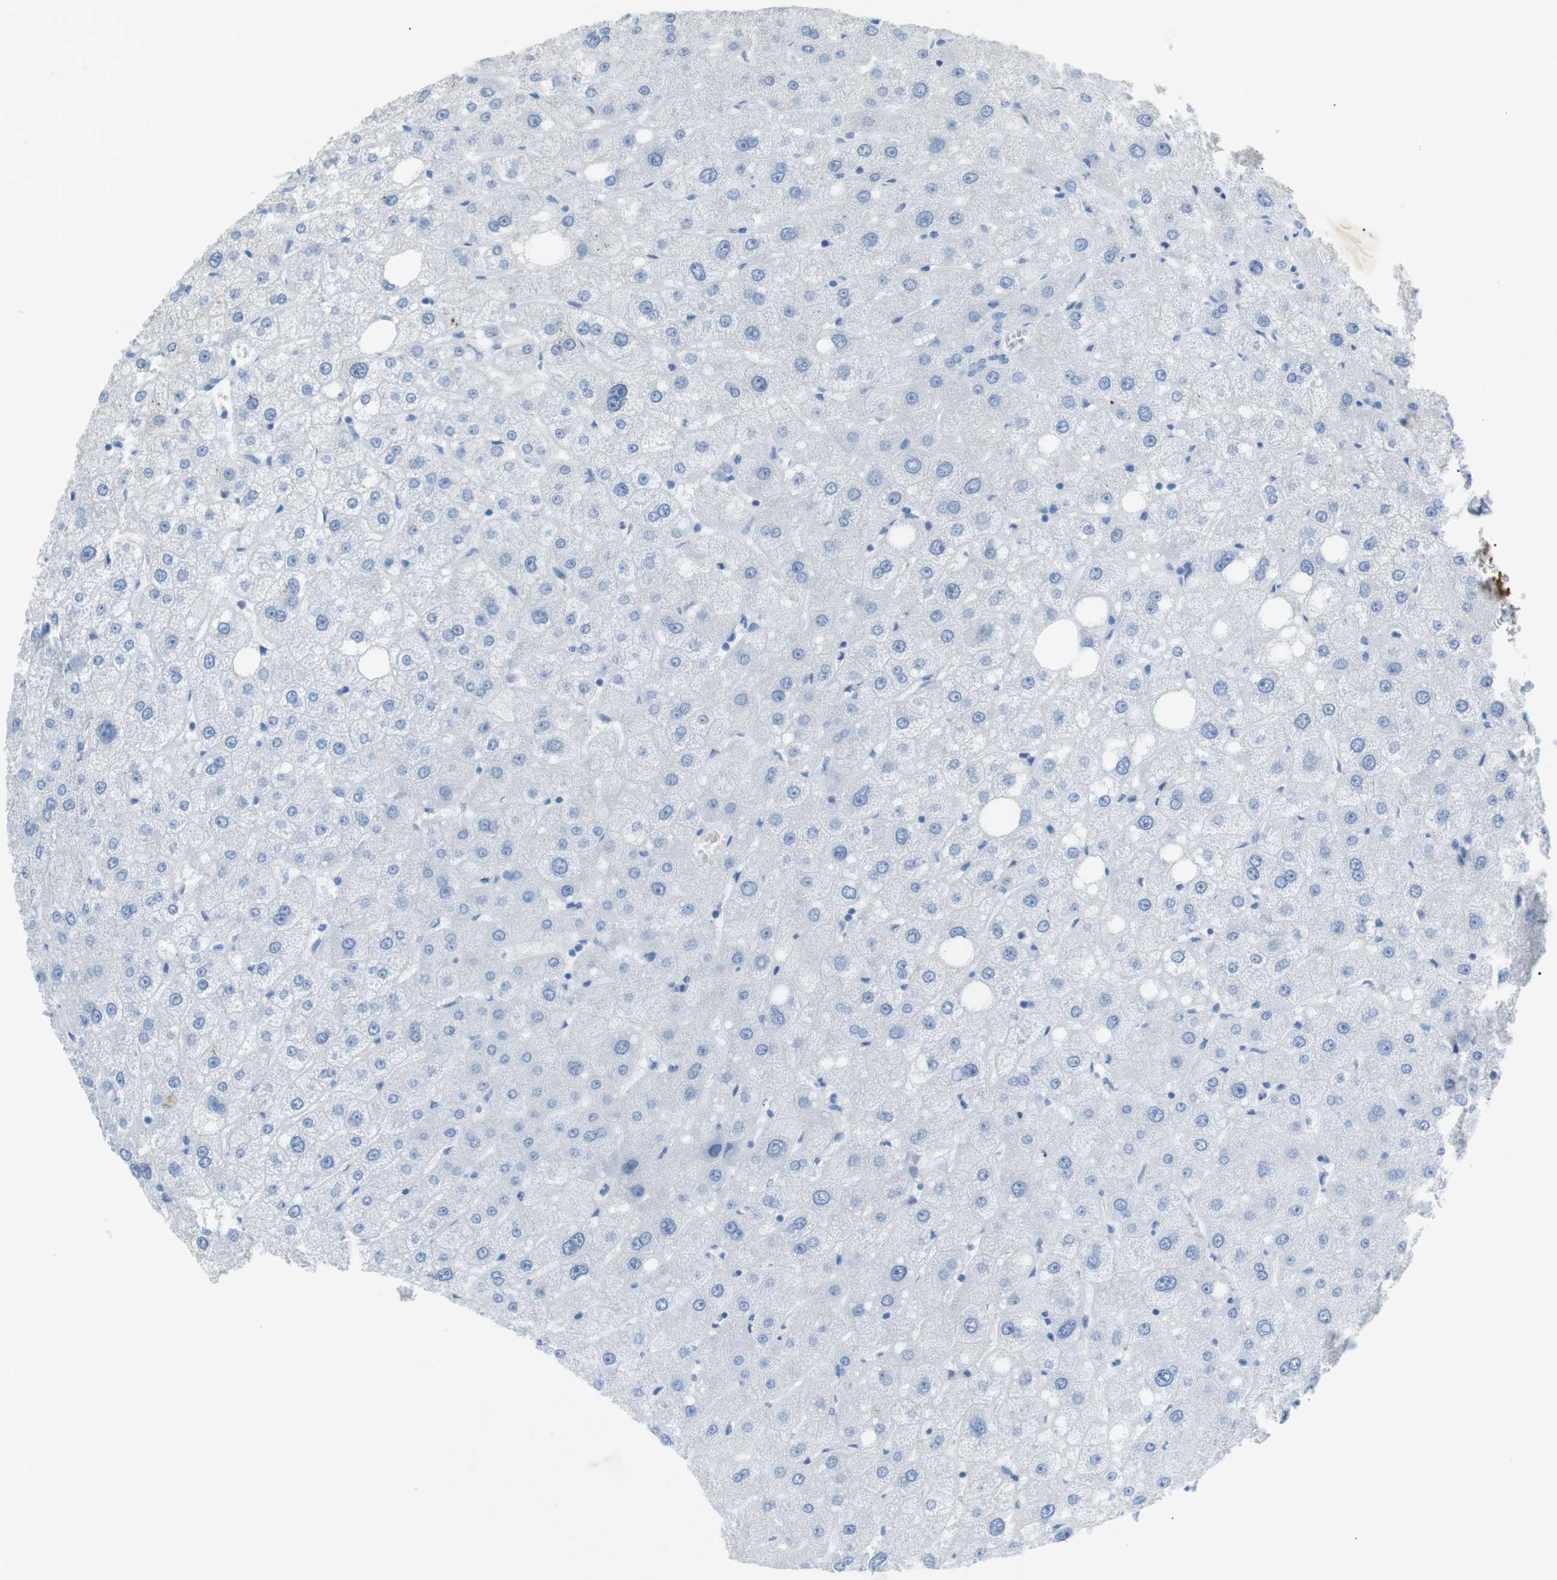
{"staining": {"intensity": "negative", "quantity": "none", "location": "none"}, "tissue": "liver", "cell_type": "Cholangiocytes", "image_type": "normal", "snomed": [{"axis": "morphology", "description": "Normal tissue, NOS"}, {"axis": "topography", "description": "Liver"}], "caption": "Cholangiocytes show no significant protein positivity in unremarkable liver. (DAB immunohistochemistry with hematoxylin counter stain).", "gene": "SALL4", "patient": {"sex": "male", "age": 73}}